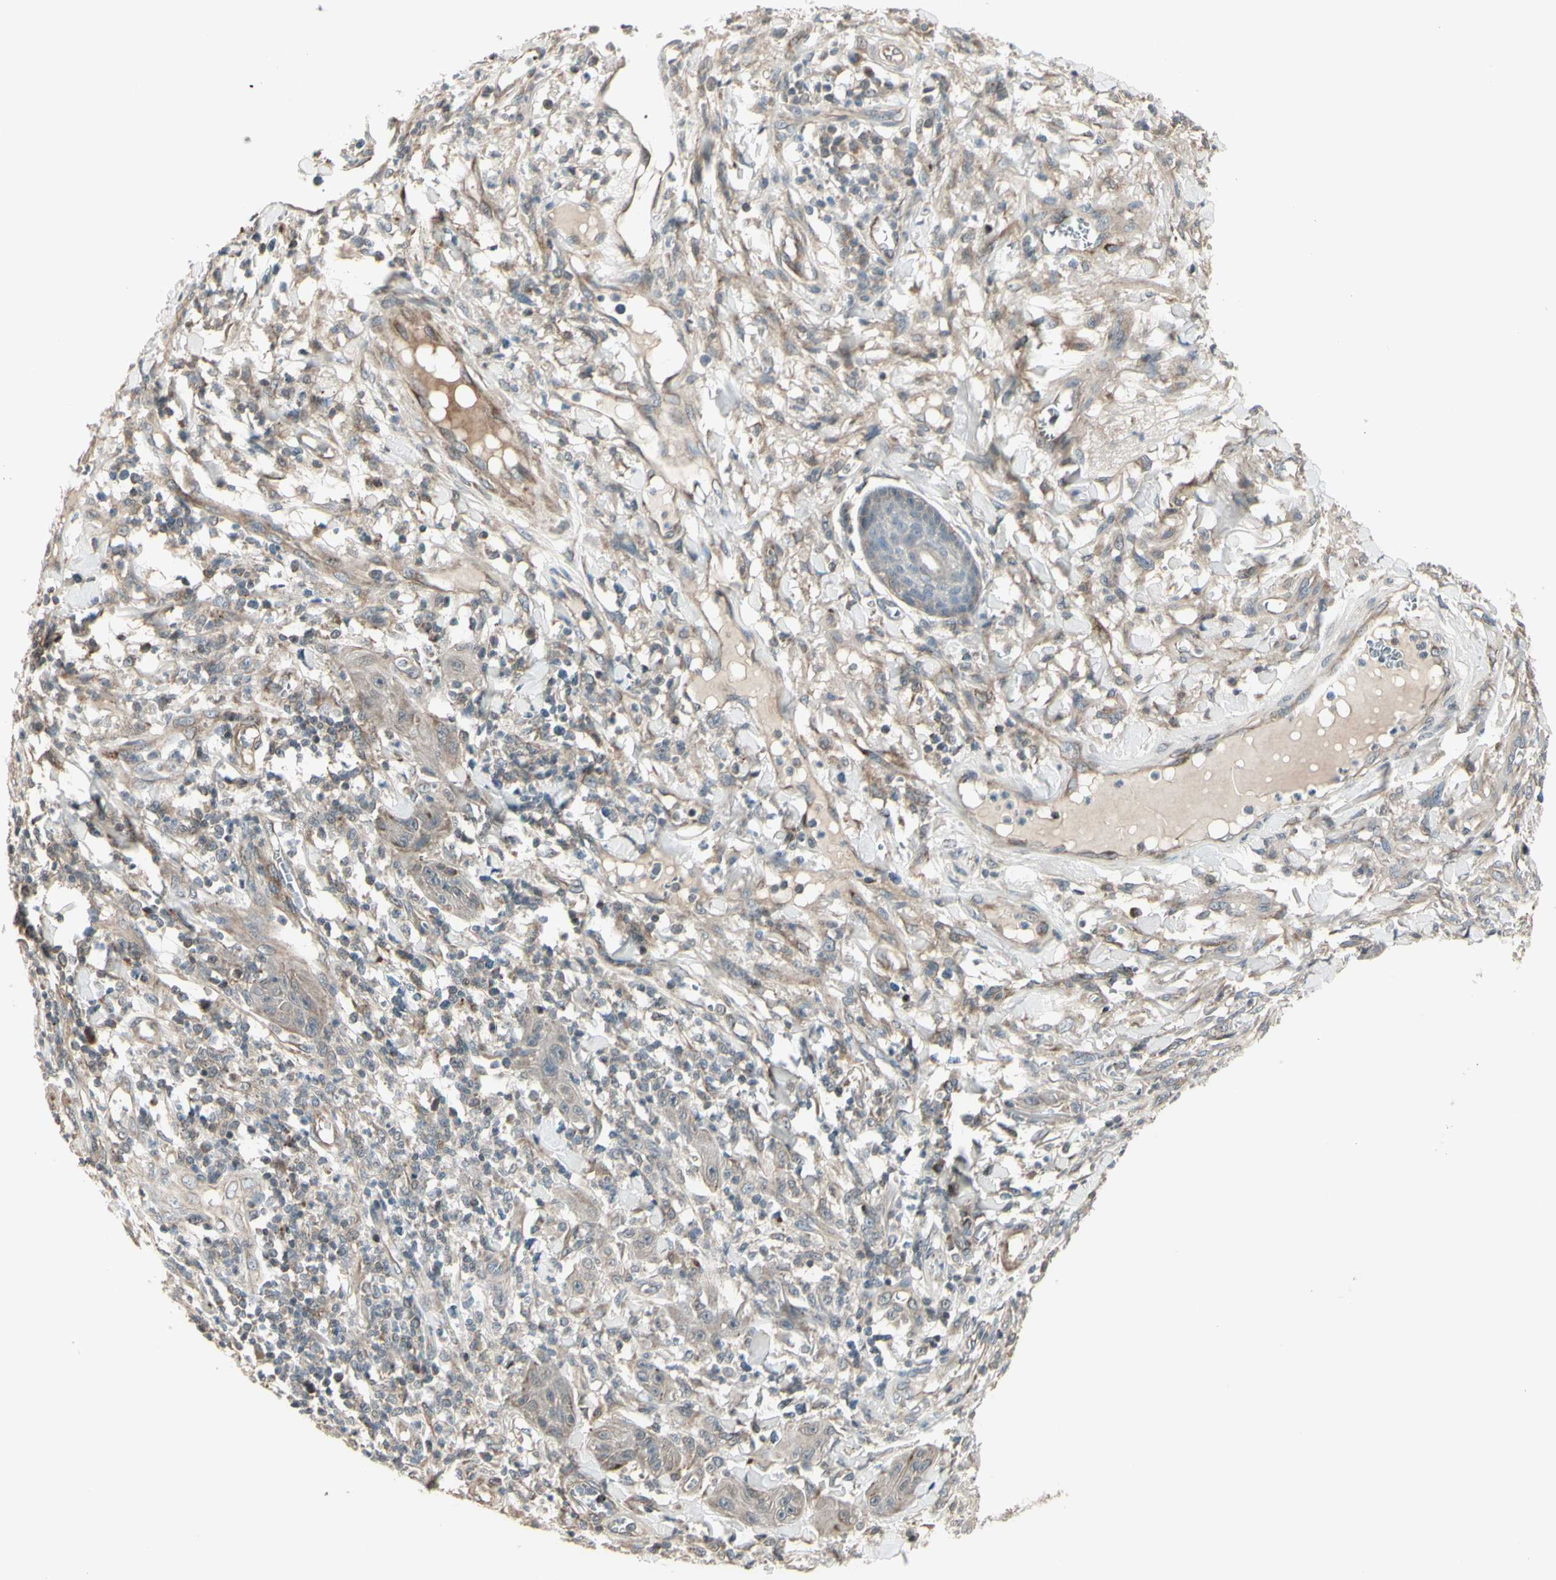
{"staining": {"intensity": "weak", "quantity": ">75%", "location": "cytoplasmic/membranous"}, "tissue": "skin cancer", "cell_type": "Tumor cells", "image_type": "cancer", "snomed": [{"axis": "morphology", "description": "Squamous cell carcinoma, NOS"}, {"axis": "topography", "description": "Skin"}], "caption": "Protein expression analysis of human skin cancer (squamous cell carcinoma) reveals weak cytoplasmic/membranous staining in about >75% of tumor cells. Nuclei are stained in blue.", "gene": "OSTM1", "patient": {"sex": "female", "age": 78}}